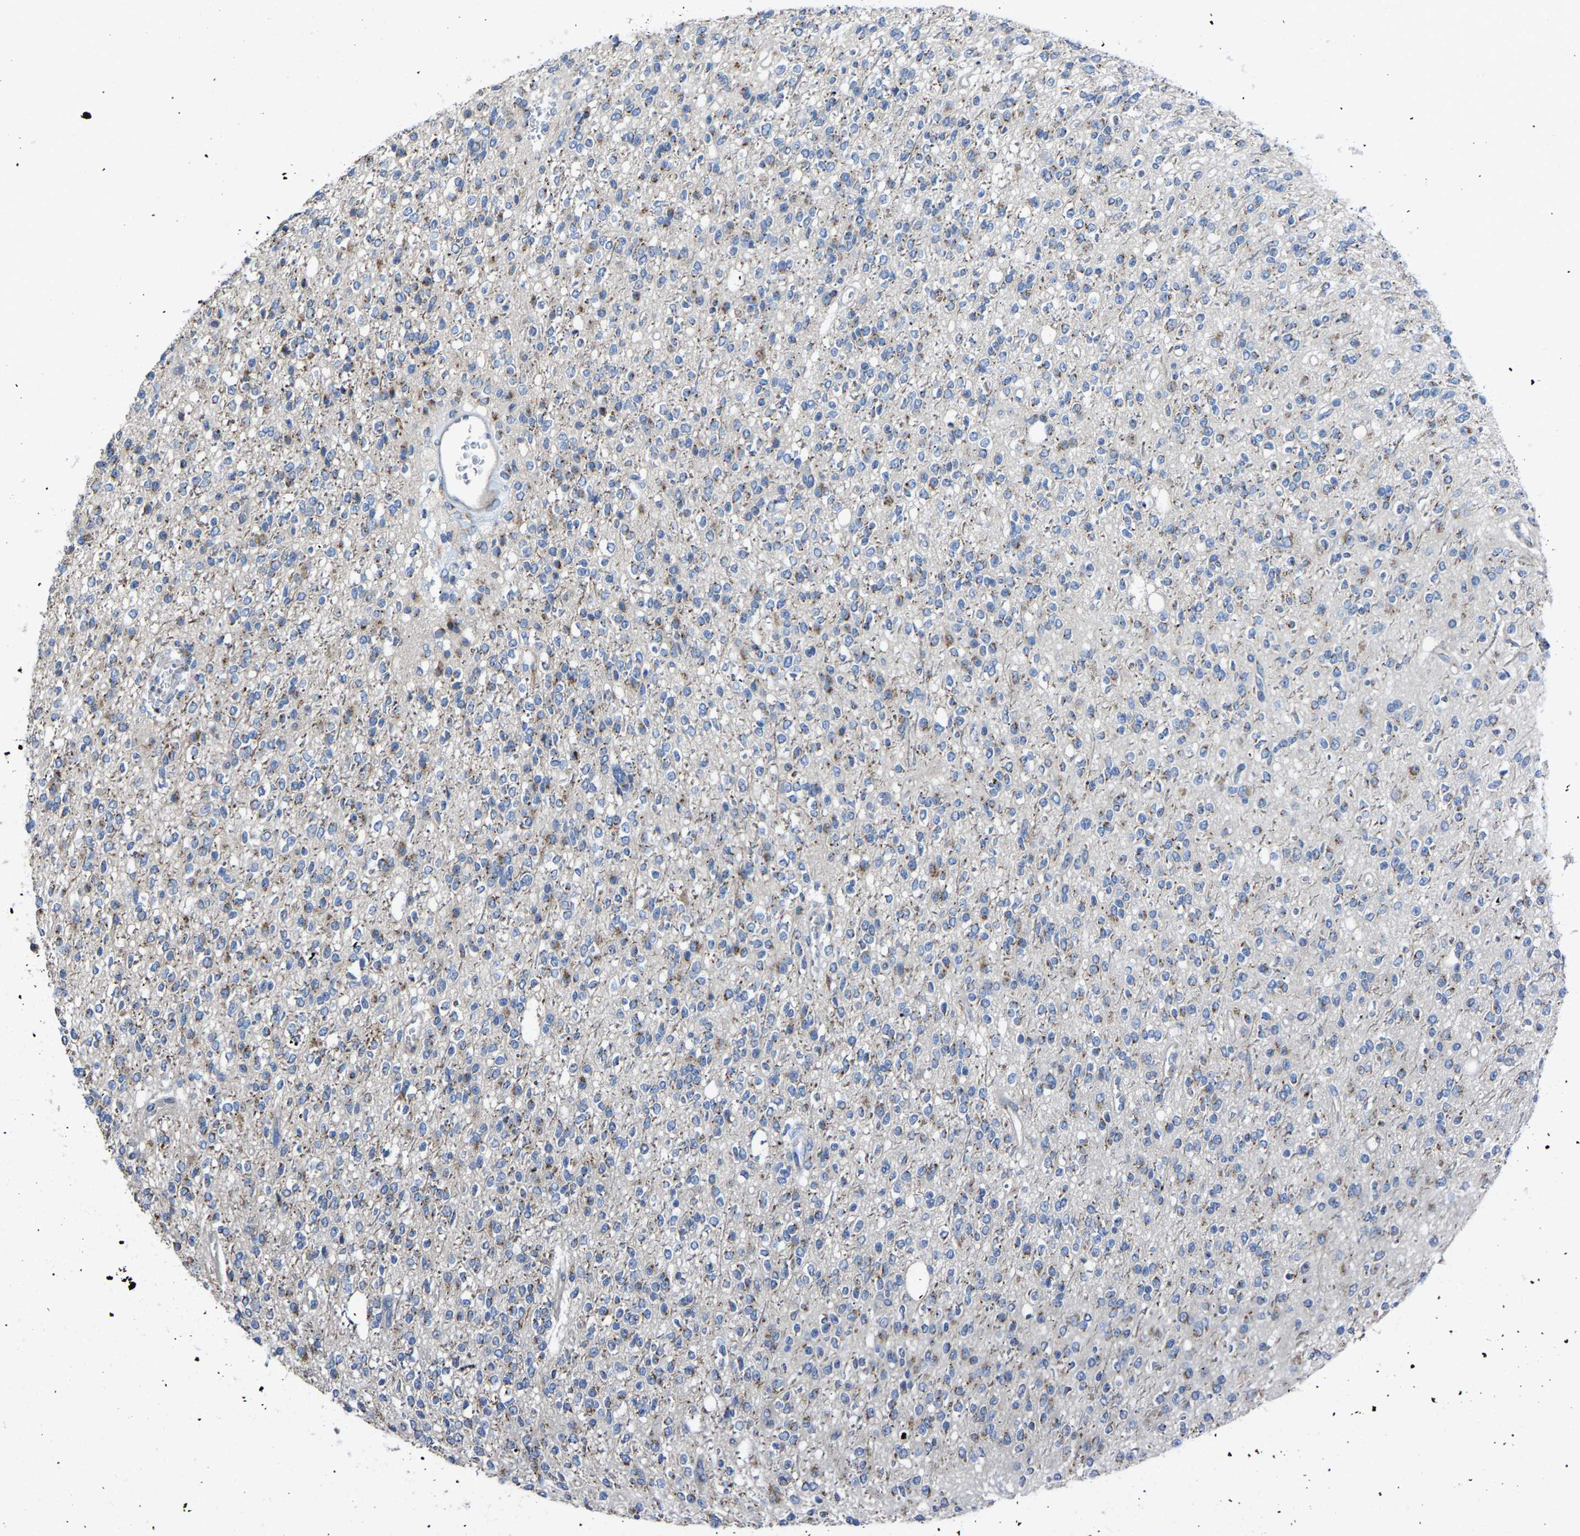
{"staining": {"intensity": "weak", "quantity": "<25%", "location": "cytoplasmic/membranous"}, "tissue": "glioma", "cell_type": "Tumor cells", "image_type": "cancer", "snomed": [{"axis": "morphology", "description": "Glioma, malignant, High grade"}, {"axis": "topography", "description": "Brain"}], "caption": "This is a histopathology image of immunohistochemistry staining of malignant glioma (high-grade), which shows no positivity in tumor cells.", "gene": "CANT1", "patient": {"sex": "male", "age": 34}}